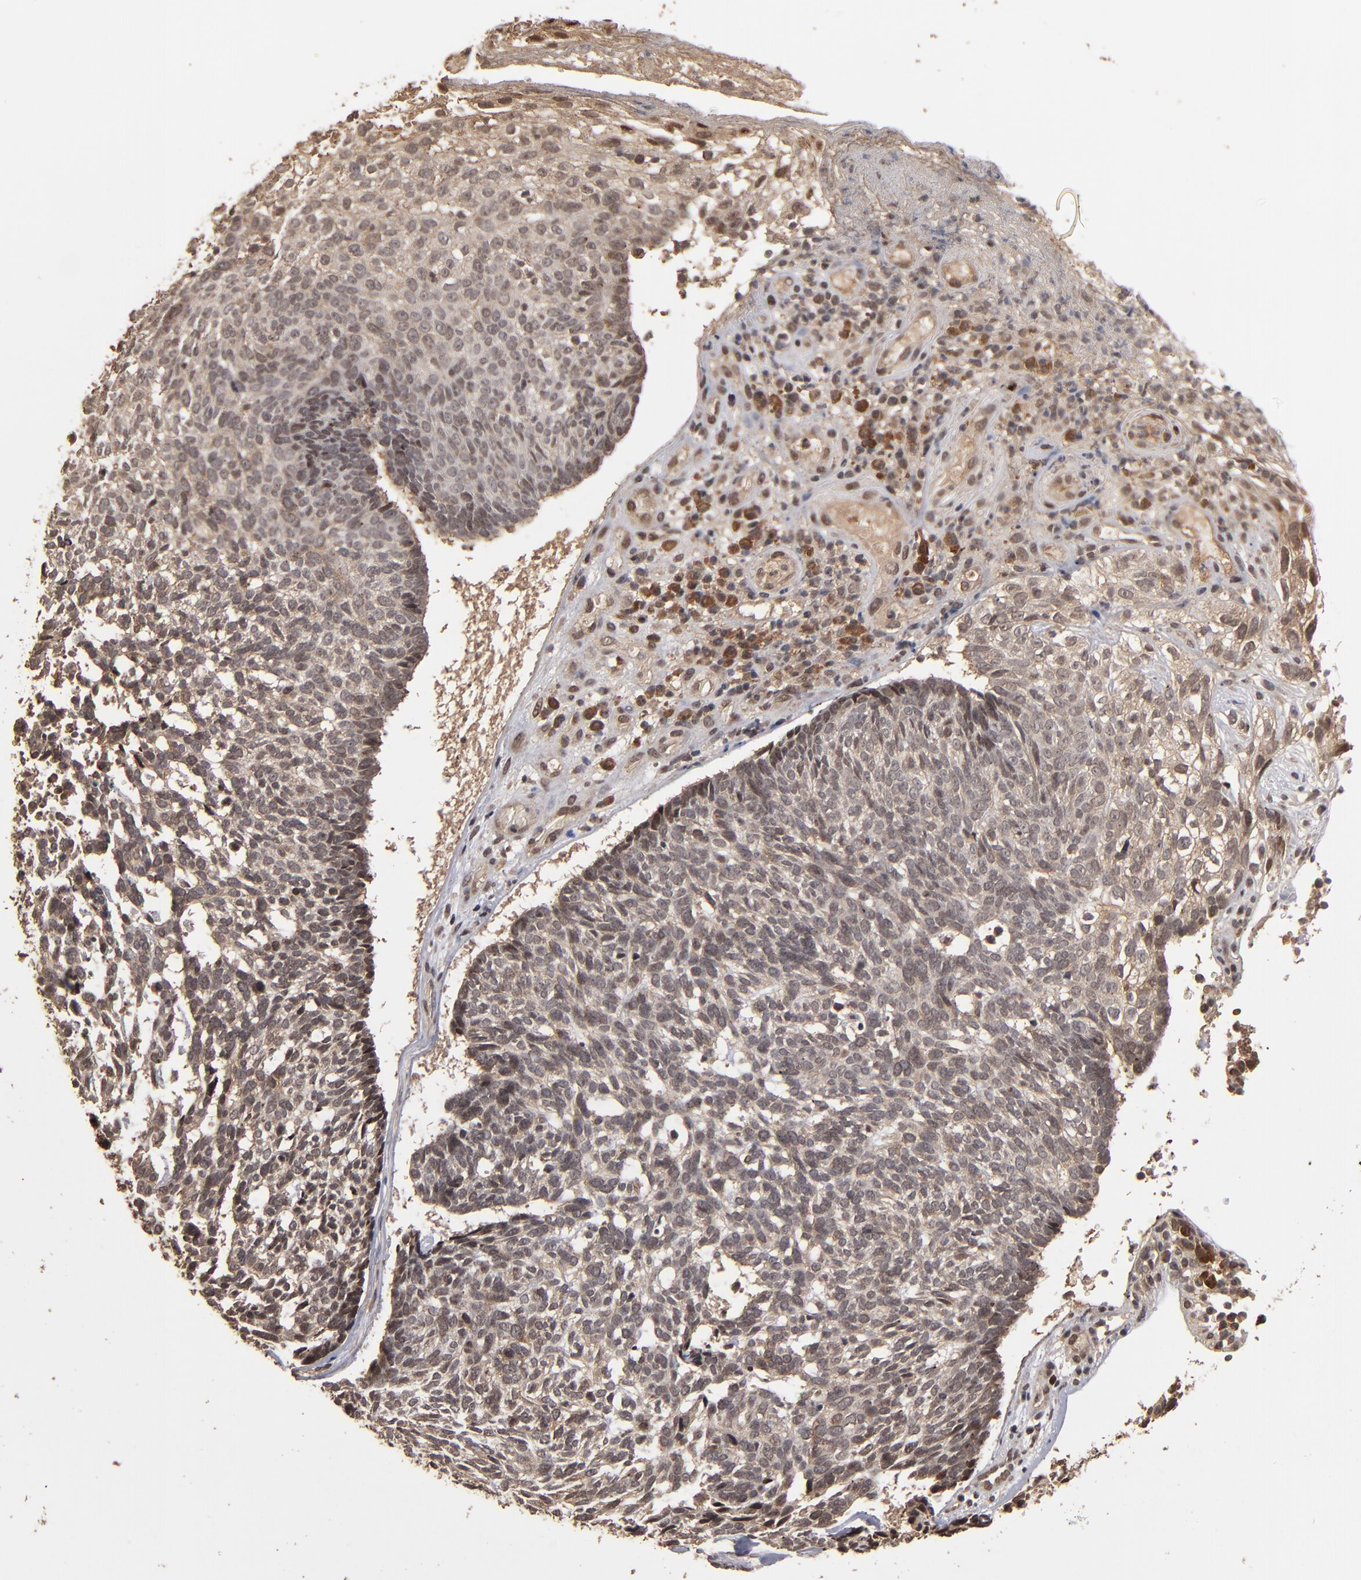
{"staining": {"intensity": "weak", "quantity": "25%-75%", "location": "cytoplasmic/membranous,nuclear"}, "tissue": "skin cancer", "cell_type": "Tumor cells", "image_type": "cancer", "snomed": [{"axis": "morphology", "description": "Basal cell carcinoma"}, {"axis": "topography", "description": "Skin"}], "caption": "This micrograph exhibits IHC staining of skin cancer, with low weak cytoplasmic/membranous and nuclear positivity in about 25%-75% of tumor cells.", "gene": "NXF2B", "patient": {"sex": "male", "age": 72}}